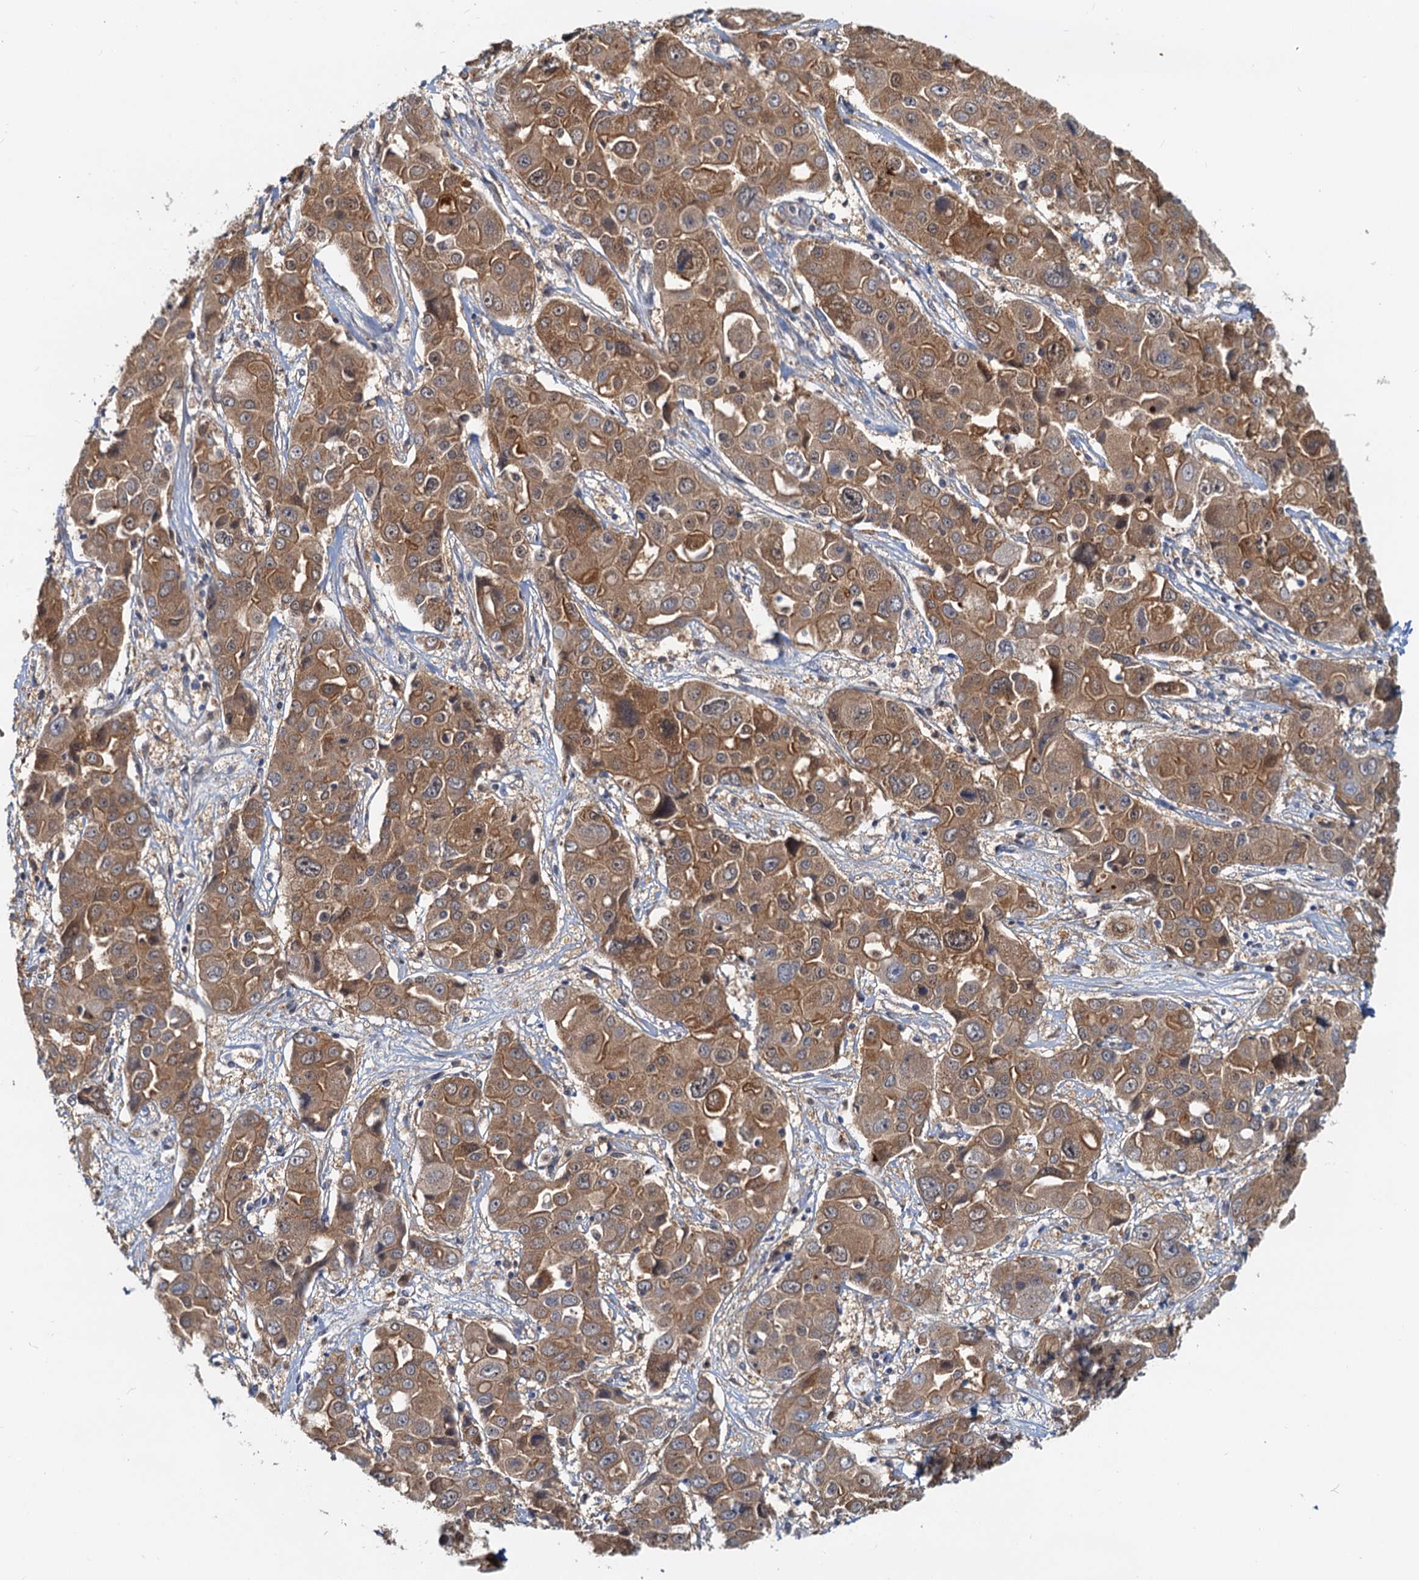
{"staining": {"intensity": "moderate", "quantity": ">75%", "location": "cytoplasmic/membranous"}, "tissue": "liver cancer", "cell_type": "Tumor cells", "image_type": "cancer", "snomed": [{"axis": "morphology", "description": "Cholangiocarcinoma"}, {"axis": "topography", "description": "Liver"}], "caption": "Human liver cancer stained with a brown dye reveals moderate cytoplasmic/membranous positive staining in approximately >75% of tumor cells.", "gene": "TOLLIP", "patient": {"sex": "male", "age": 67}}